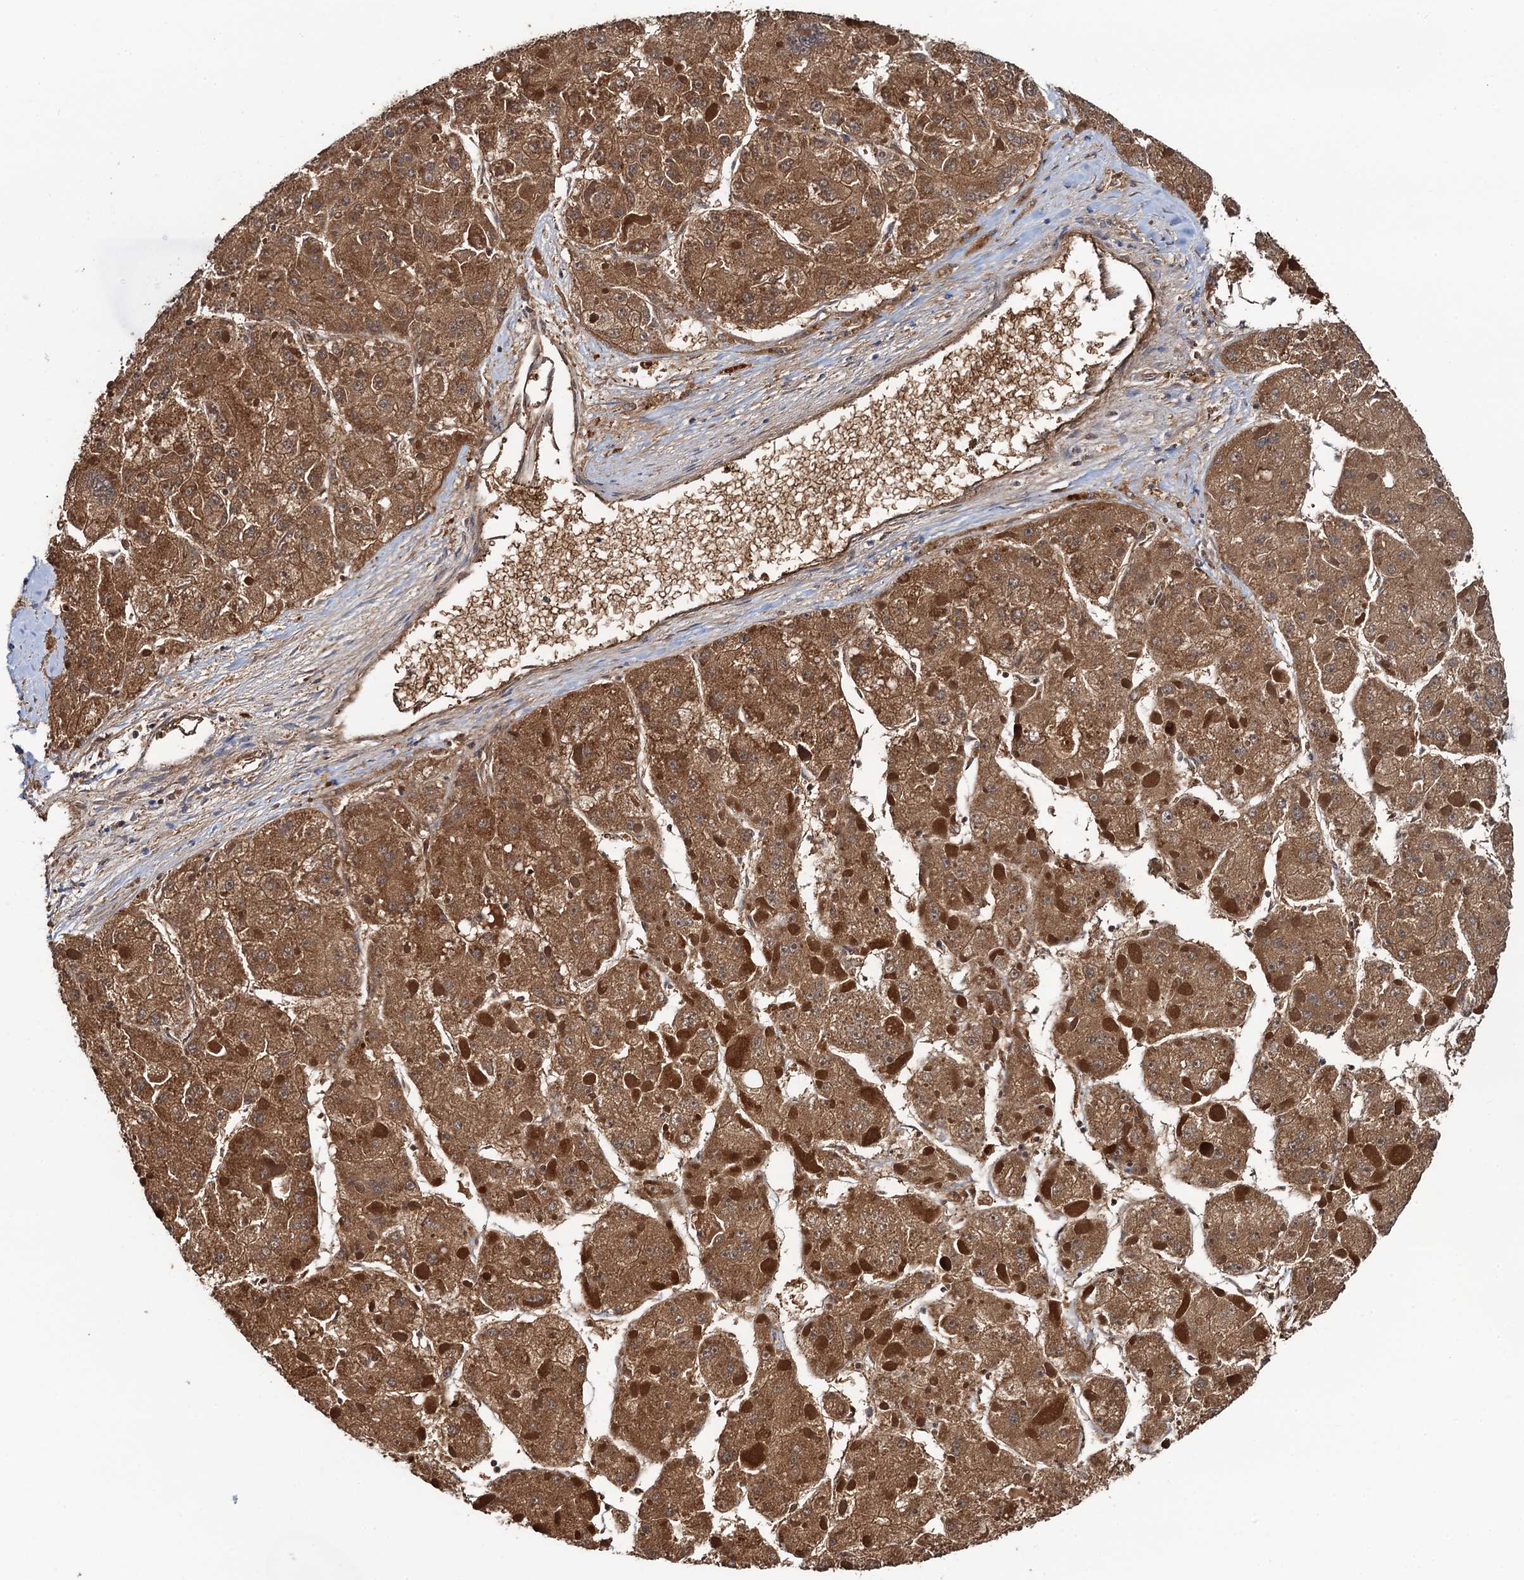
{"staining": {"intensity": "moderate", "quantity": ">75%", "location": "cytoplasmic/membranous,nuclear"}, "tissue": "liver cancer", "cell_type": "Tumor cells", "image_type": "cancer", "snomed": [{"axis": "morphology", "description": "Carcinoma, Hepatocellular, NOS"}, {"axis": "topography", "description": "Liver"}], "caption": "A high-resolution histopathology image shows IHC staining of hepatocellular carcinoma (liver), which shows moderate cytoplasmic/membranous and nuclear staining in about >75% of tumor cells. (Brightfield microscopy of DAB IHC at high magnification).", "gene": "FAH", "patient": {"sex": "female", "age": 73}}